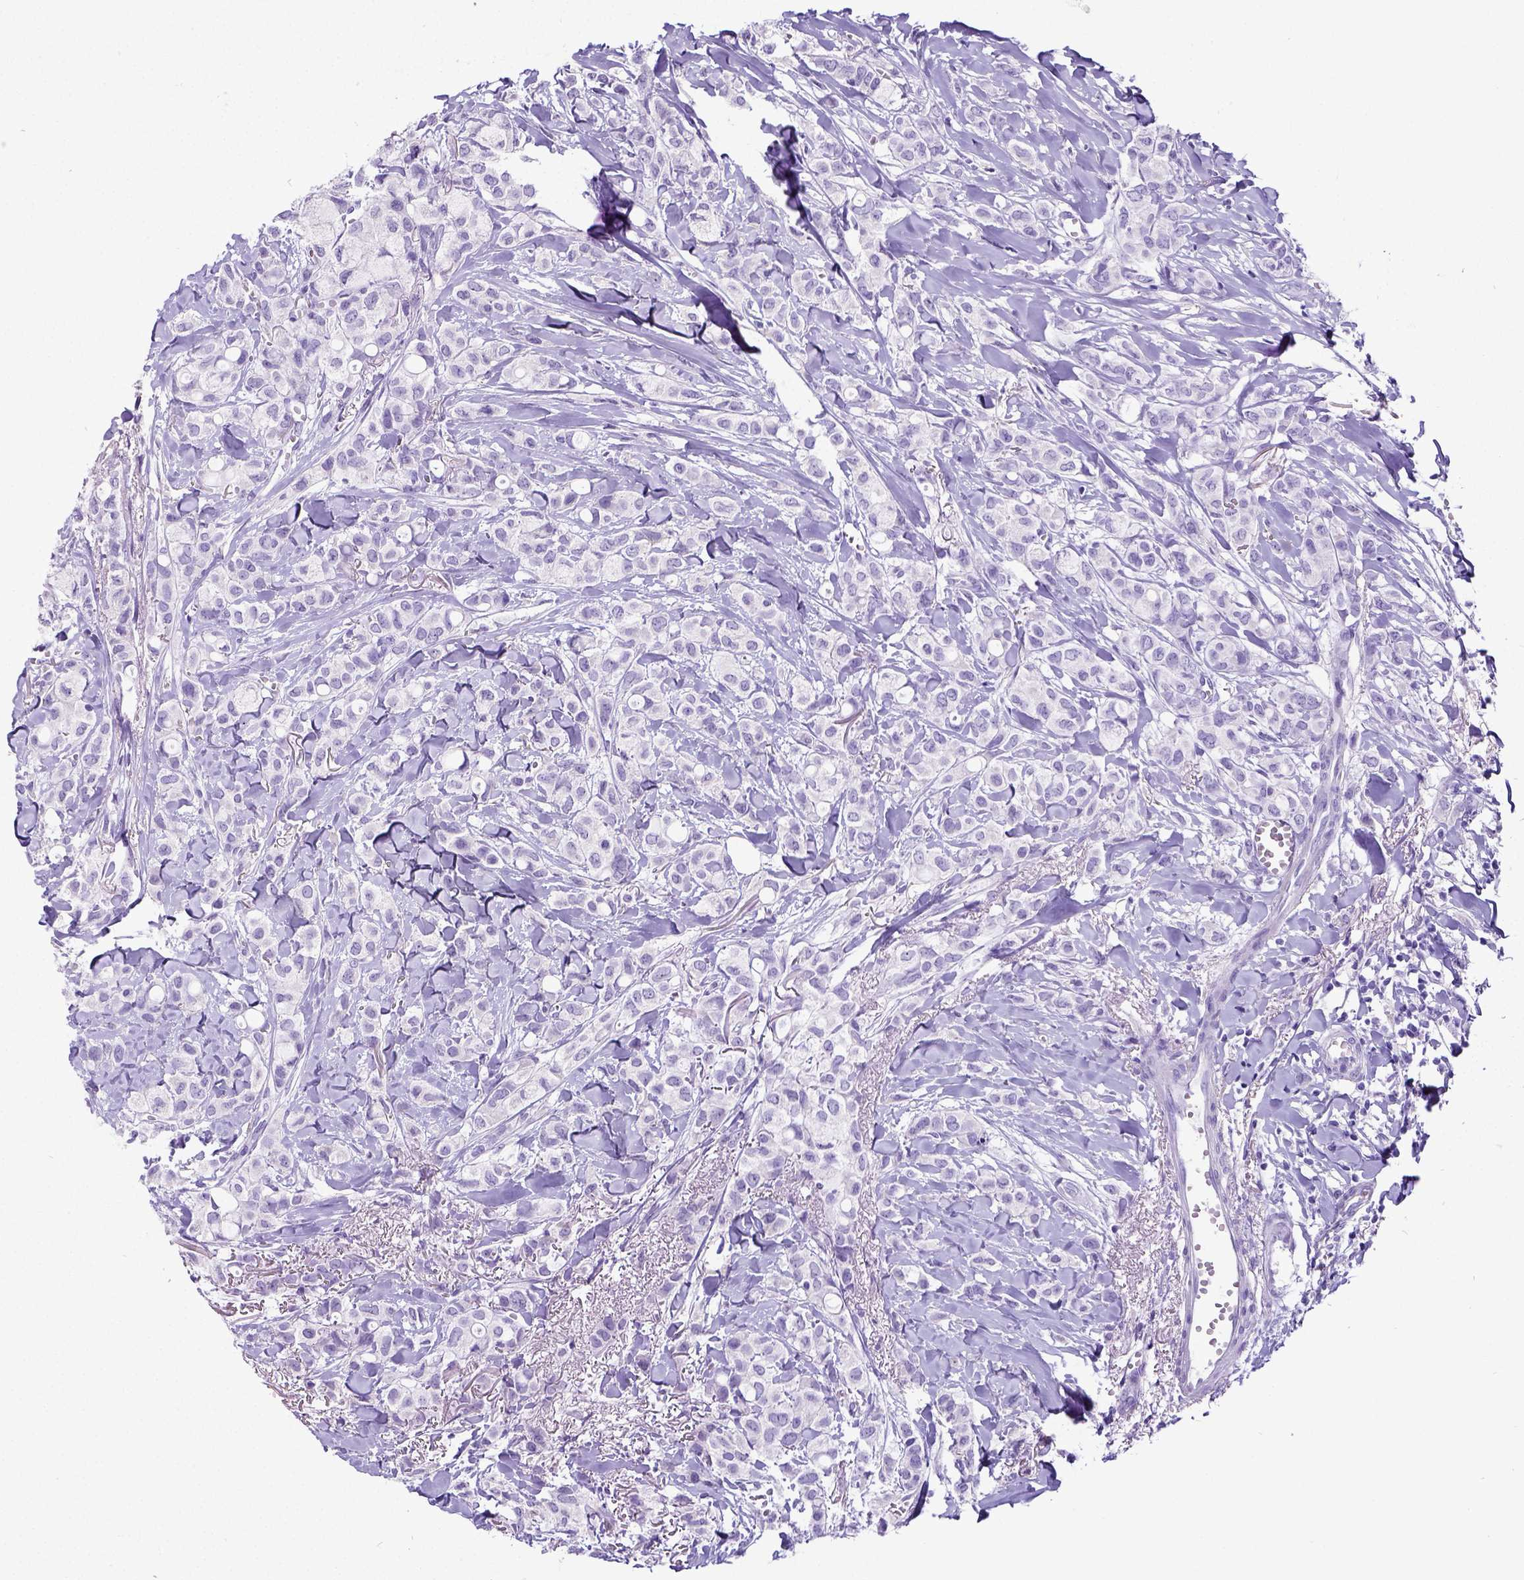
{"staining": {"intensity": "negative", "quantity": "none", "location": "none"}, "tissue": "breast cancer", "cell_type": "Tumor cells", "image_type": "cancer", "snomed": [{"axis": "morphology", "description": "Duct carcinoma"}, {"axis": "topography", "description": "Breast"}], "caption": "This is a micrograph of IHC staining of invasive ductal carcinoma (breast), which shows no expression in tumor cells.", "gene": "SATB2", "patient": {"sex": "female", "age": 85}}